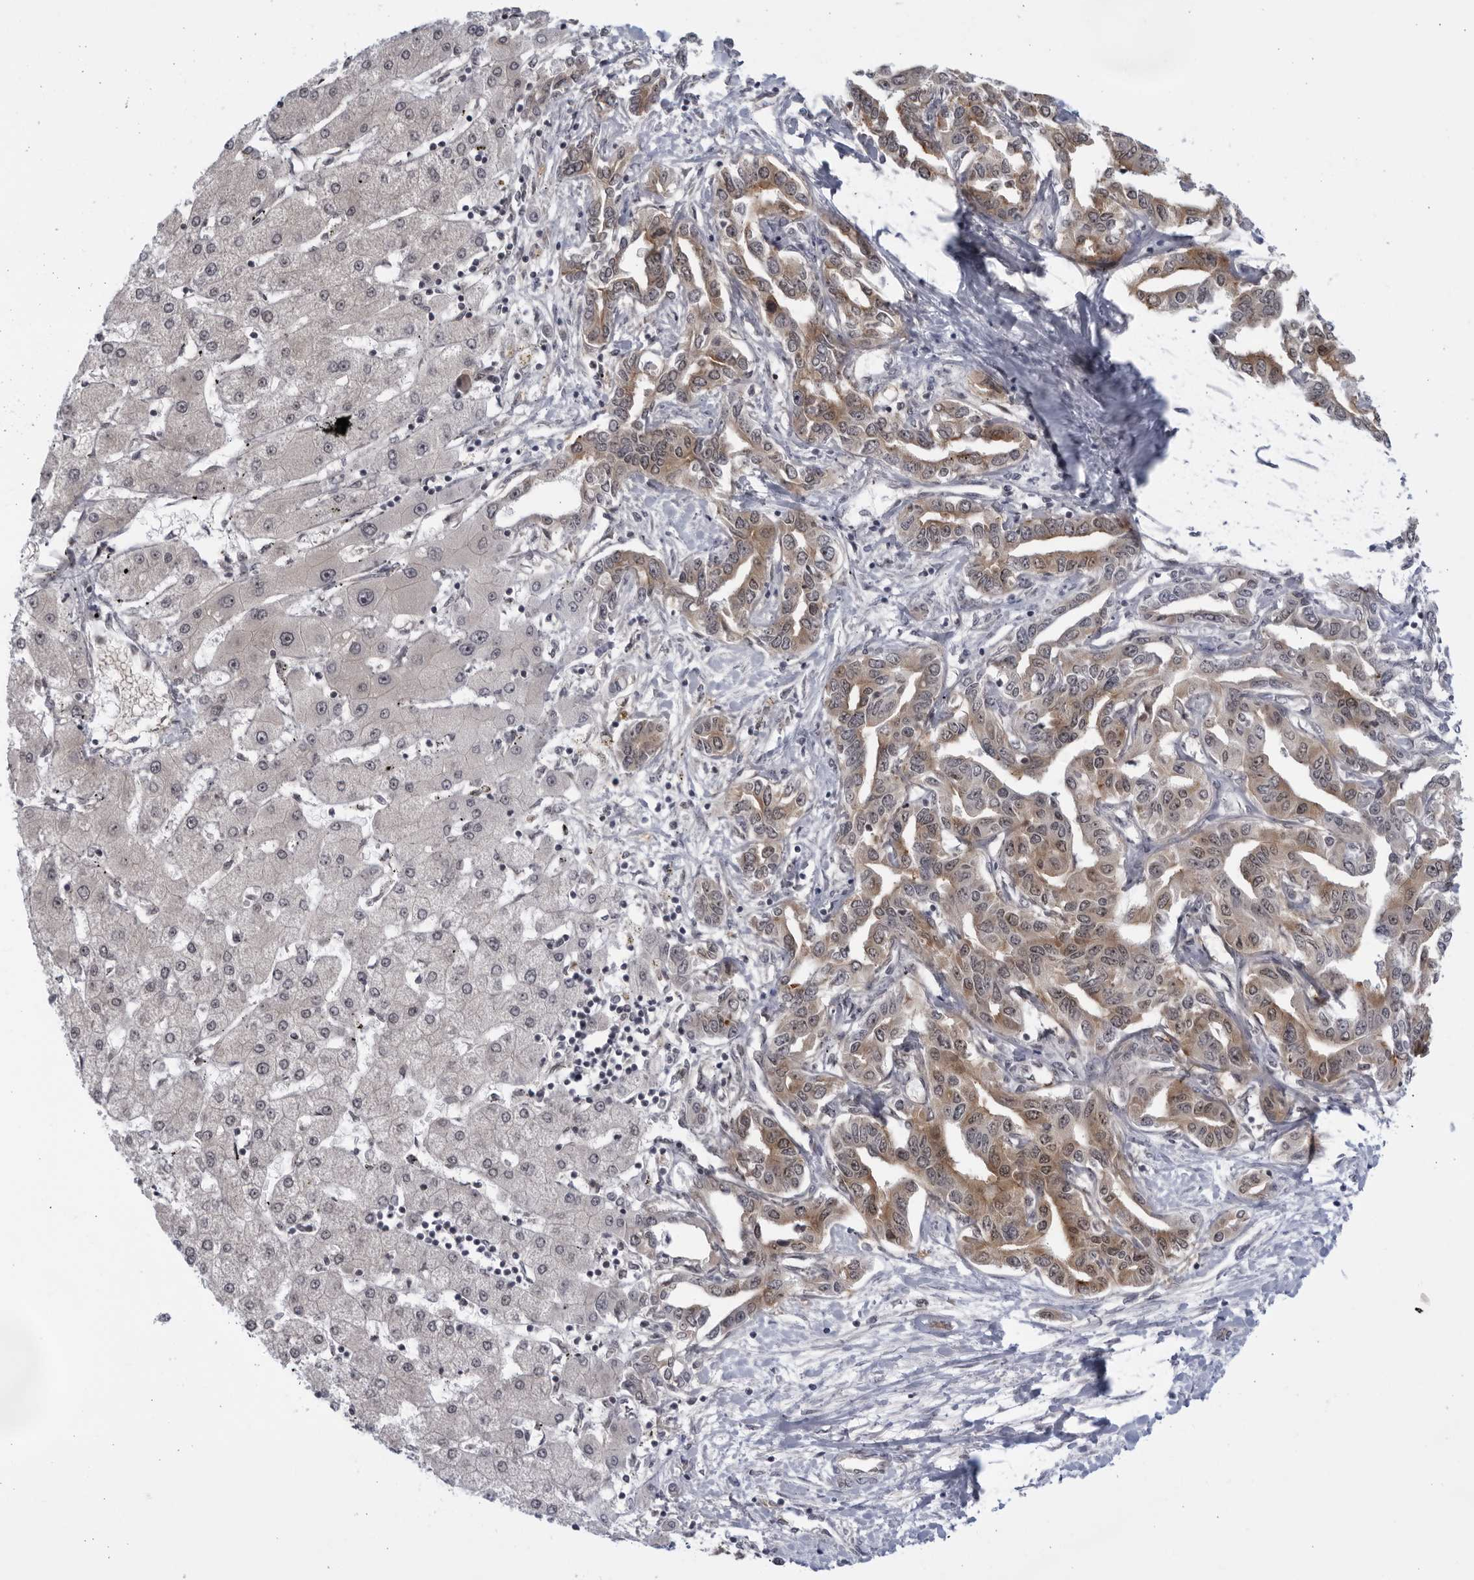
{"staining": {"intensity": "moderate", "quantity": ">75%", "location": "cytoplasmic/membranous"}, "tissue": "liver cancer", "cell_type": "Tumor cells", "image_type": "cancer", "snomed": [{"axis": "morphology", "description": "Cholangiocarcinoma"}, {"axis": "topography", "description": "Liver"}], "caption": "Immunohistochemical staining of cholangiocarcinoma (liver) displays medium levels of moderate cytoplasmic/membranous staining in about >75% of tumor cells.", "gene": "ITGB3BP", "patient": {"sex": "male", "age": 59}}